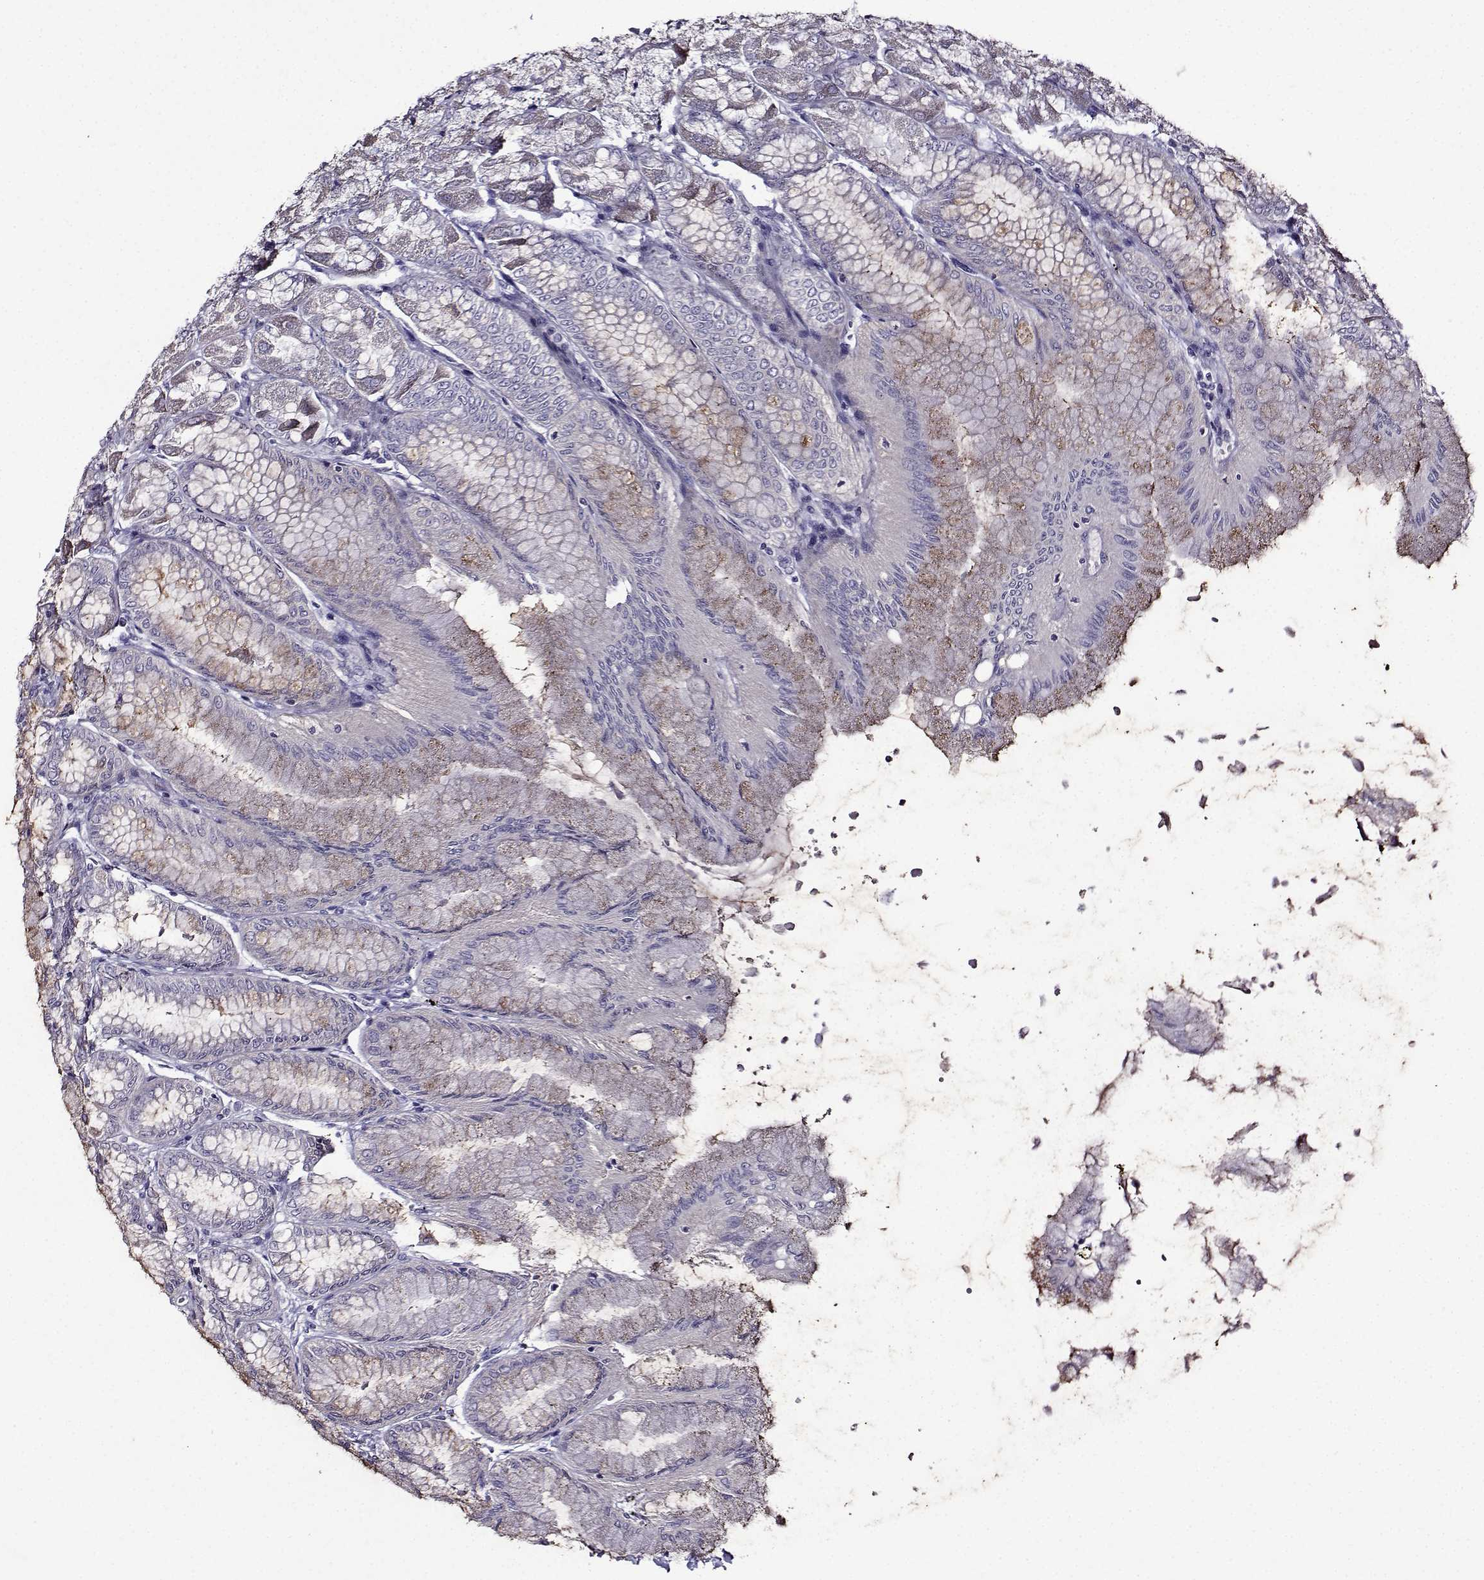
{"staining": {"intensity": "moderate", "quantity": "<25%", "location": "cytoplasmic/membranous"}, "tissue": "stomach", "cell_type": "Glandular cells", "image_type": "normal", "snomed": [{"axis": "morphology", "description": "Normal tissue, NOS"}, {"axis": "topography", "description": "Stomach, upper"}], "caption": "IHC staining of normal stomach, which demonstrates low levels of moderate cytoplasmic/membranous positivity in approximately <25% of glandular cells indicating moderate cytoplasmic/membranous protein positivity. The staining was performed using DAB (brown) for protein detection and nuclei were counterstained in hematoxylin (blue).", "gene": "TMEM266", "patient": {"sex": "male", "age": 60}}